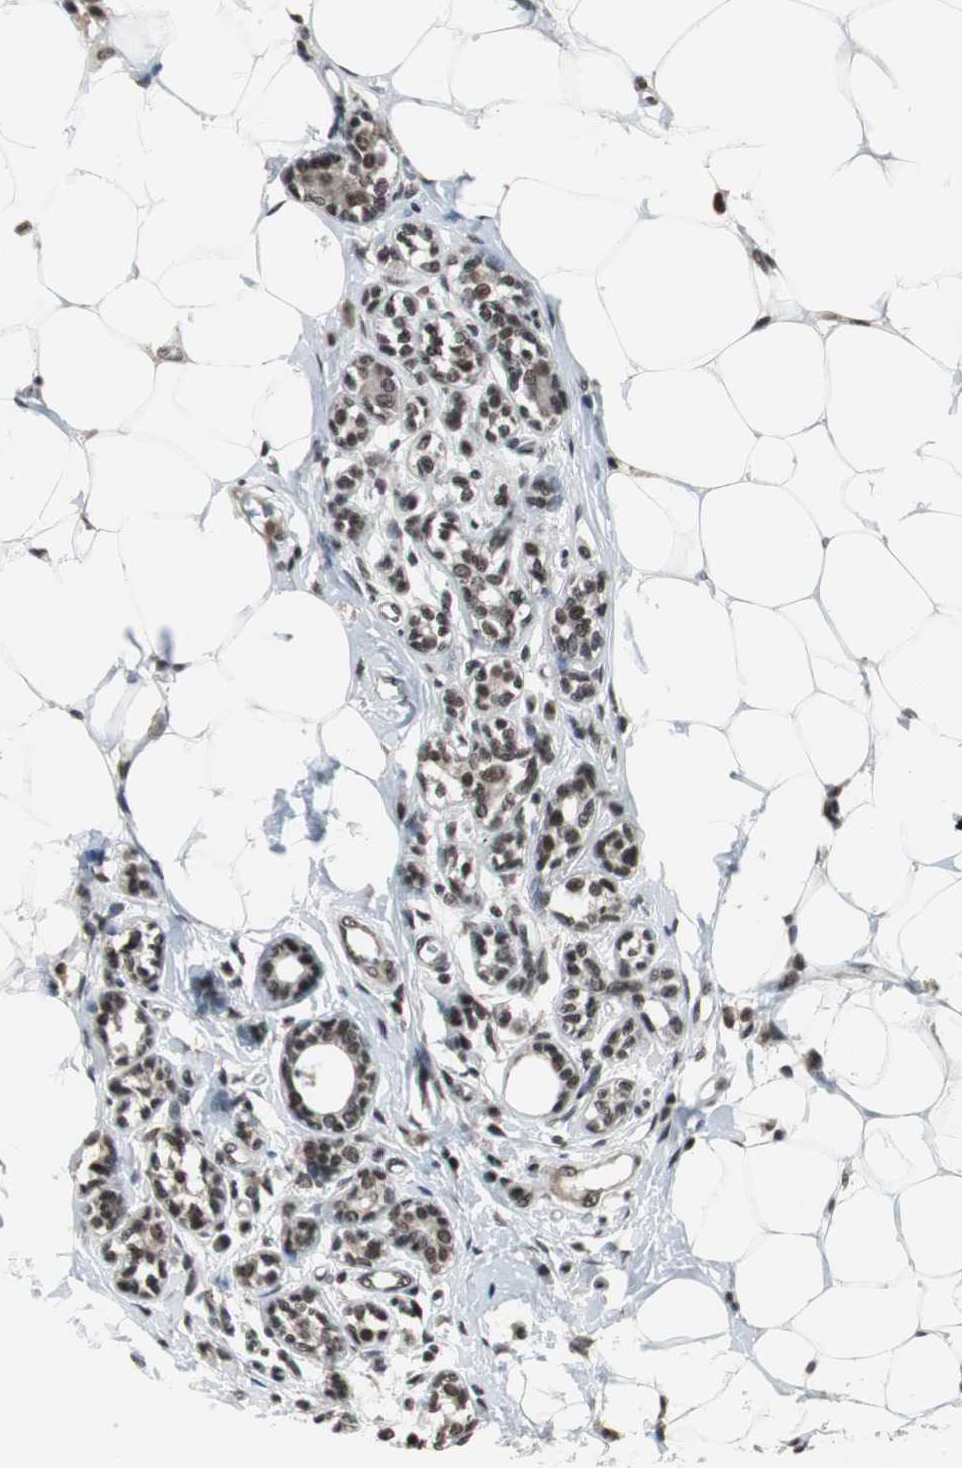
{"staining": {"intensity": "moderate", "quantity": ">75%", "location": "nuclear"}, "tissue": "breast cancer", "cell_type": "Tumor cells", "image_type": "cancer", "snomed": [{"axis": "morphology", "description": "Duct carcinoma"}, {"axis": "topography", "description": "Breast"}], "caption": "Immunohistochemistry (IHC) staining of breast invasive ductal carcinoma, which displays medium levels of moderate nuclear positivity in about >75% of tumor cells indicating moderate nuclear protein positivity. The staining was performed using DAB (3,3'-diaminobenzidine) (brown) for protein detection and nuclei were counterstained in hematoxylin (blue).", "gene": "CDK9", "patient": {"sex": "female", "age": 40}}